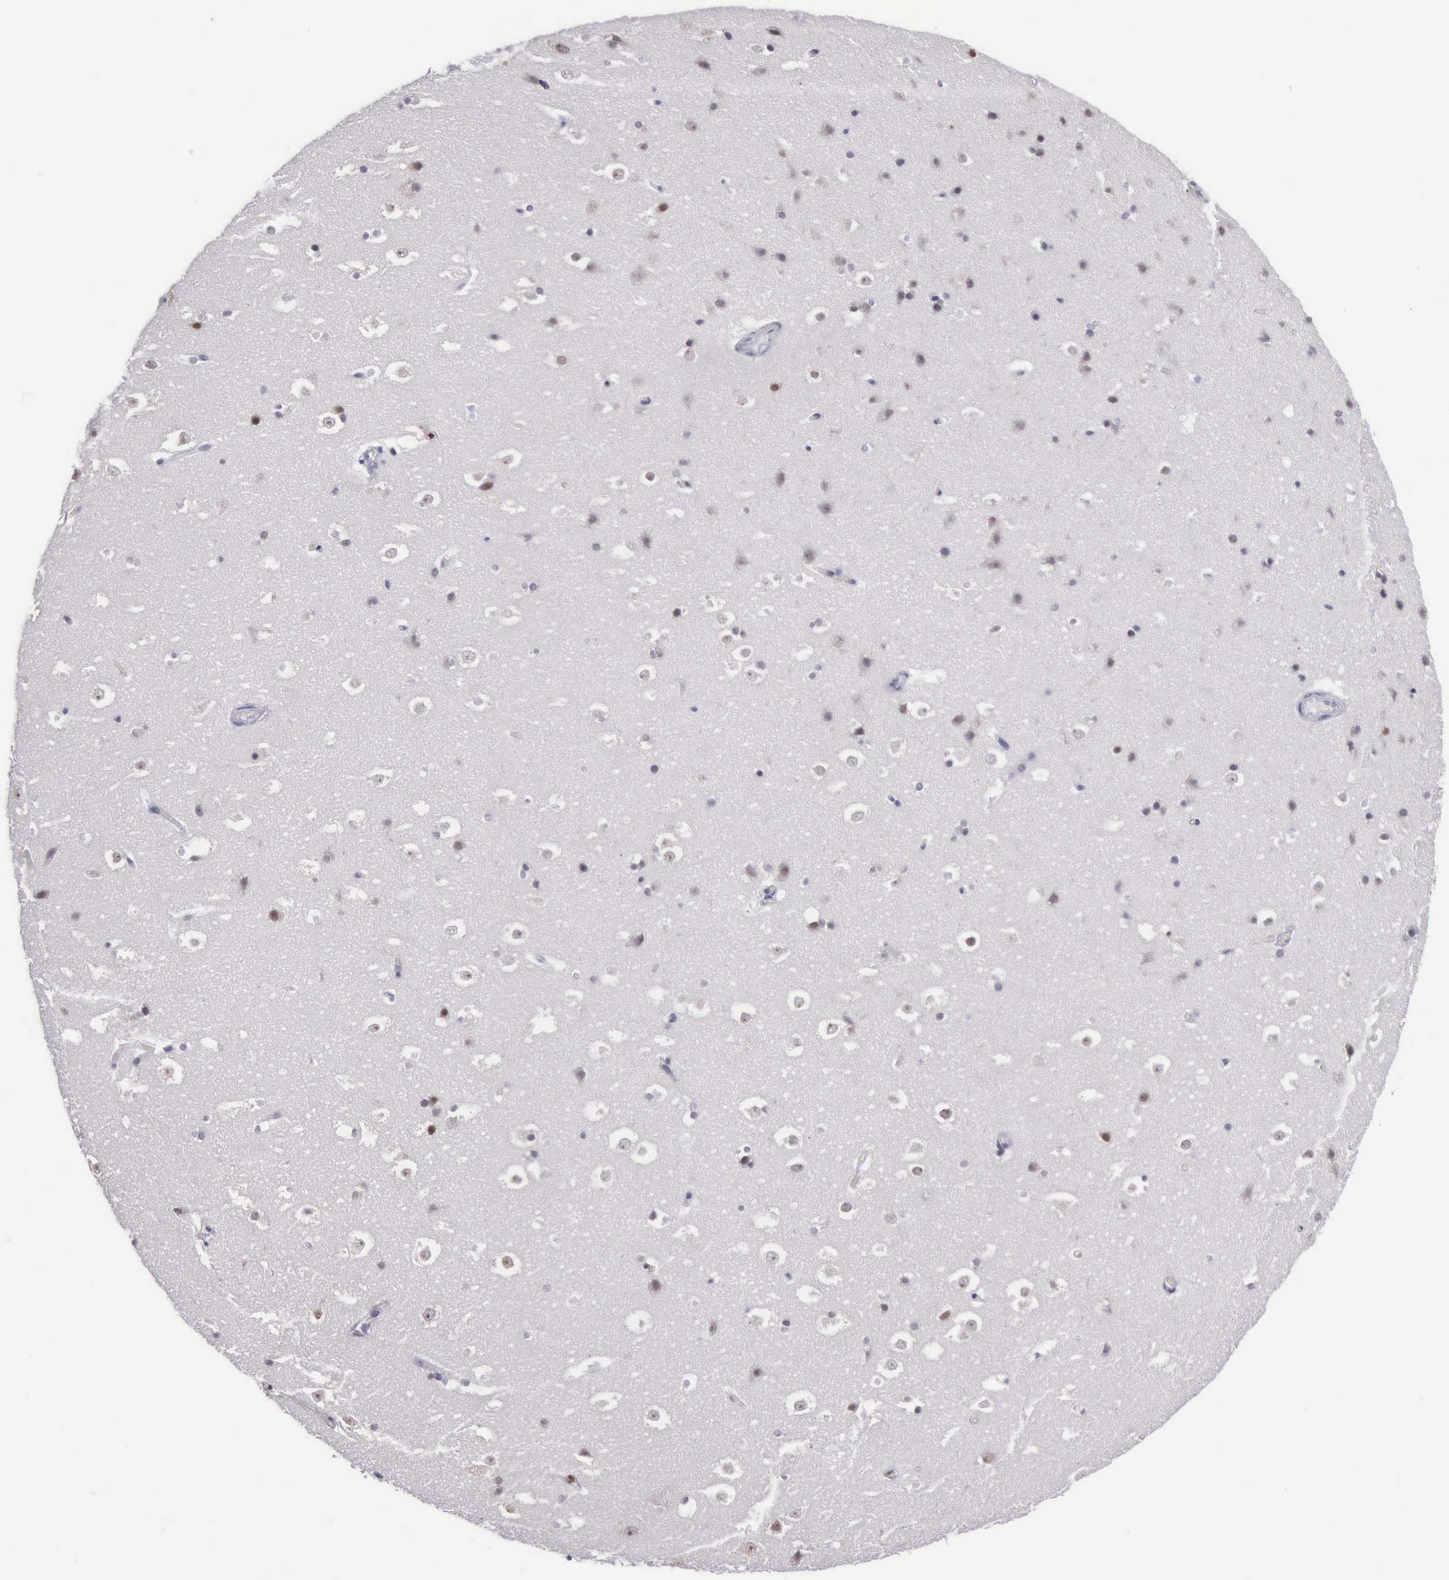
{"staining": {"intensity": "weak", "quantity": "<25%", "location": "nuclear"}, "tissue": "hippocampus", "cell_type": "Glial cells", "image_type": "normal", "snomed": [{"axis": "morphology", "description": "Normal tissue, NOS"}, {"axis": "topography", "description": "Hippocampus"}], "caption": "Human hippocampus stained for a protein using immunohistochemistry (IHC) shows no staining in glial cells.", "gene": "VRK1", "patient": {"sex": "male", "age": 45}}